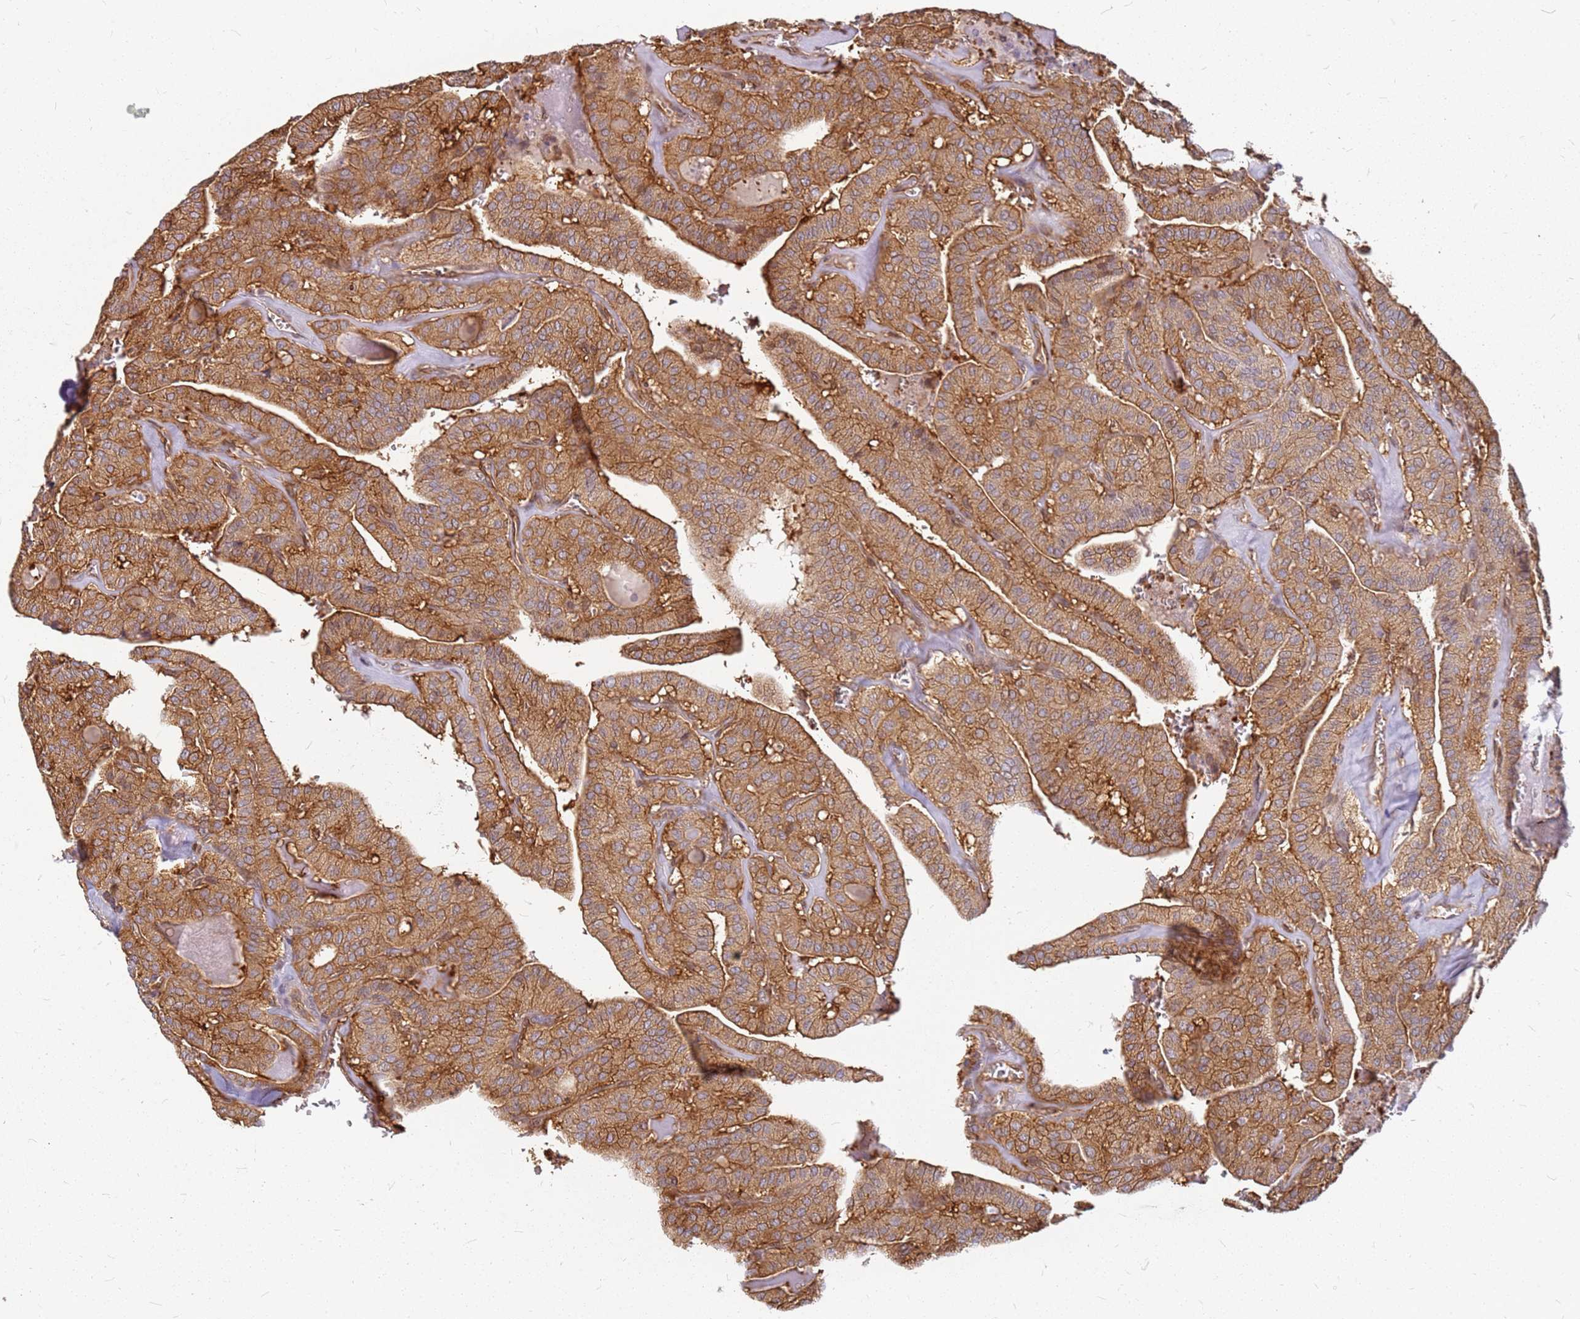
{"staining": {"intensity": "moderate", "quantity": ">75%", "location": "cytoplasmic/membranous"}, "tissue": "thyroid cancer", "cell_type": "Tumor cells", "image_type": "cancer", "snomed": [{"axis": "morphology", "description": "Papillary adenocarcinoma, NOS"}, {"axis": "topography", "description": "Thyroid gland"}], "caption": "The immunohistochemical stain shows moderate cytoplasmic/membranous expression in tumor cells of thyroid cancer (papillary adenocarcinoma) tissue. (DAB IHC with brightfield microscopy, high magnification).", "gene": "HDX", "patient": {"sex": "male", "age": 52}}